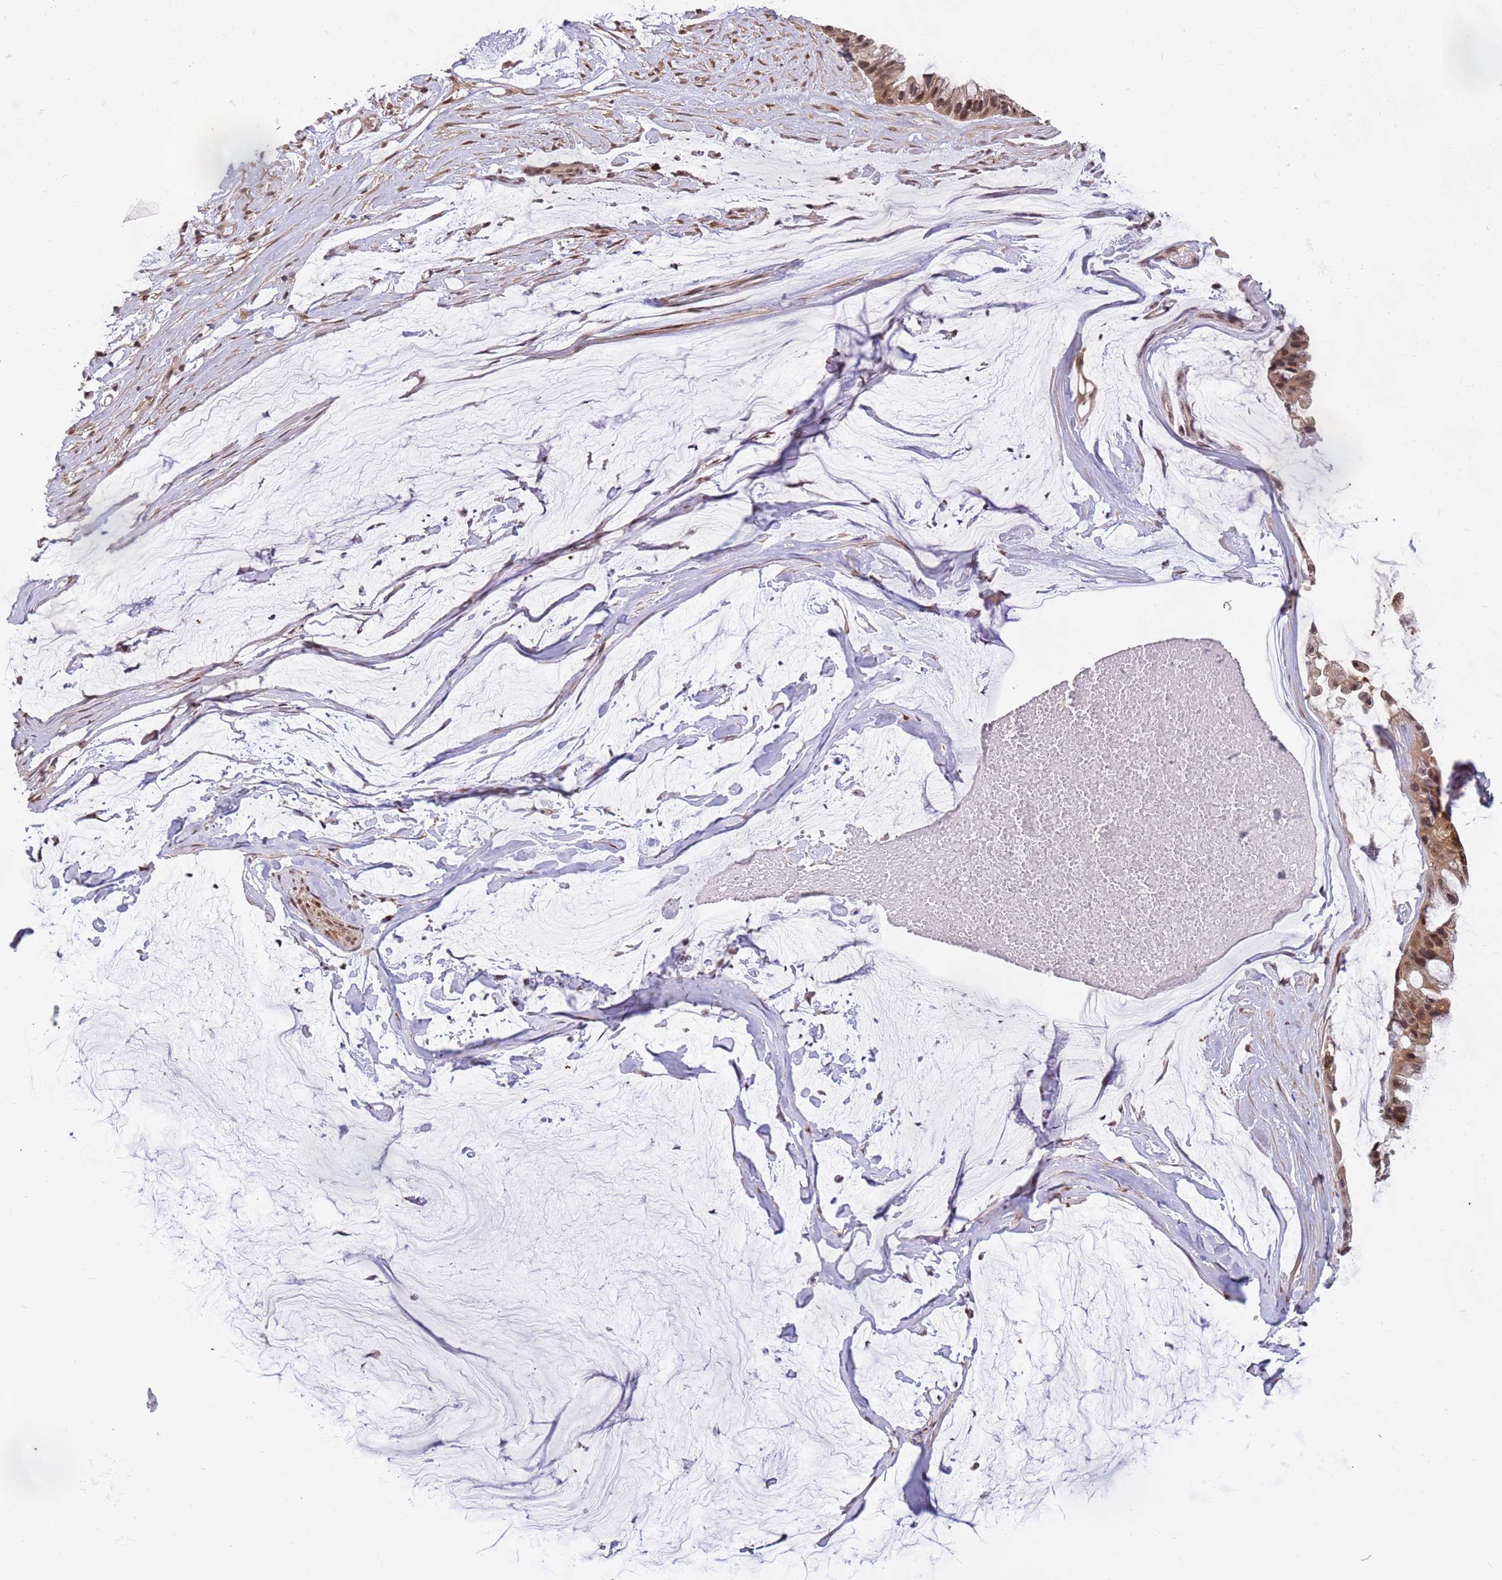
{"staining": {"intensity": "moderate", "quantity": ">75%", "location": "nuclear"}, "tissue": "ovarian cancer", "cell_type": "Tumor cells", "image_type": "cancer", "snomed": [{"axis": "morphology", "description": "Cystadenocarcinoma, mucinous, NOS"}, {"axis": "topography", "description": "Ovary"}], "caption": "This image demonstrates immunohistochemistry staining of mucinous cystadenocarcinoma (ovarian), with medium moderate nuclear positivity in about >75% of tumor cells.", "gene": "GBP2", "patient": {"sex": "female", "age": 39}}